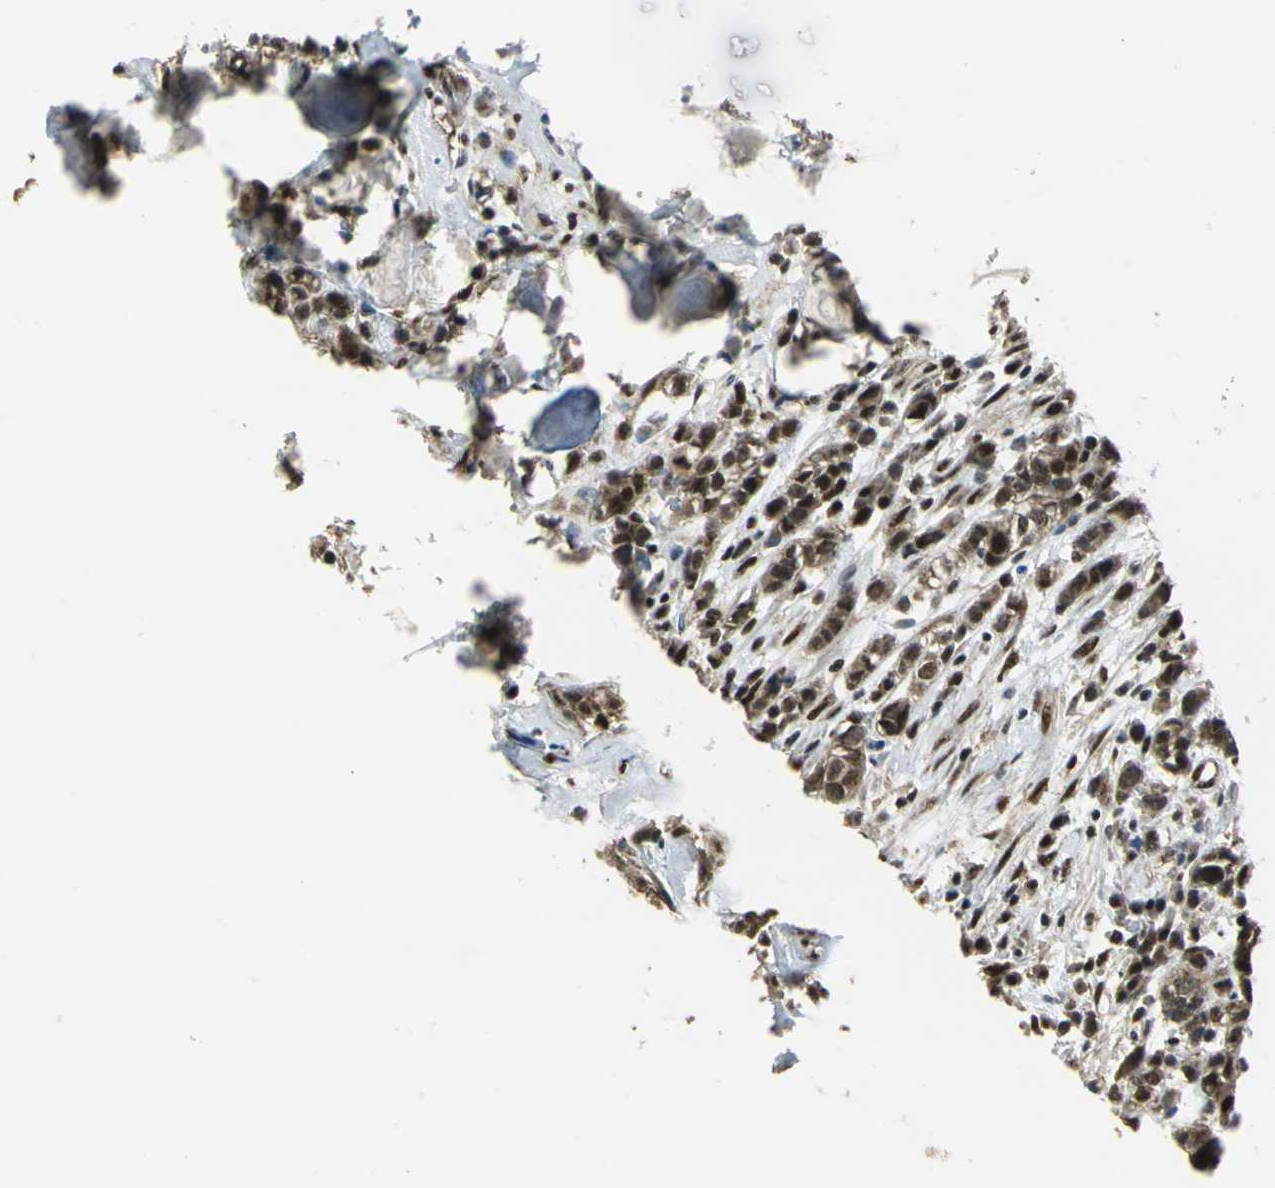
{"staining": {"intensity": "strong", "quantity": "25%-75%", "location": "cytoplasmic/membranous,nuclear"}, "tissue": "head and neck cancer", "cell_type": "Tumor cells", "image_type": "cancer", "snomed": [{"axis": "morphology", "description": "Adenocarcinoma, NOS"}, {"axis": "topography", "description": "Salivary gland"}, {"axis": "topography", "description": "Head-Neck"}], "caption": "Tumor cells display high levels of strong cytoplasmic/membranous and nuclear positivity in approximately 25%-75% of cells in human adenocarcinoma (head and neck).", "gene": "DDX5", "patient": {"sex": "female", "age": 65}}